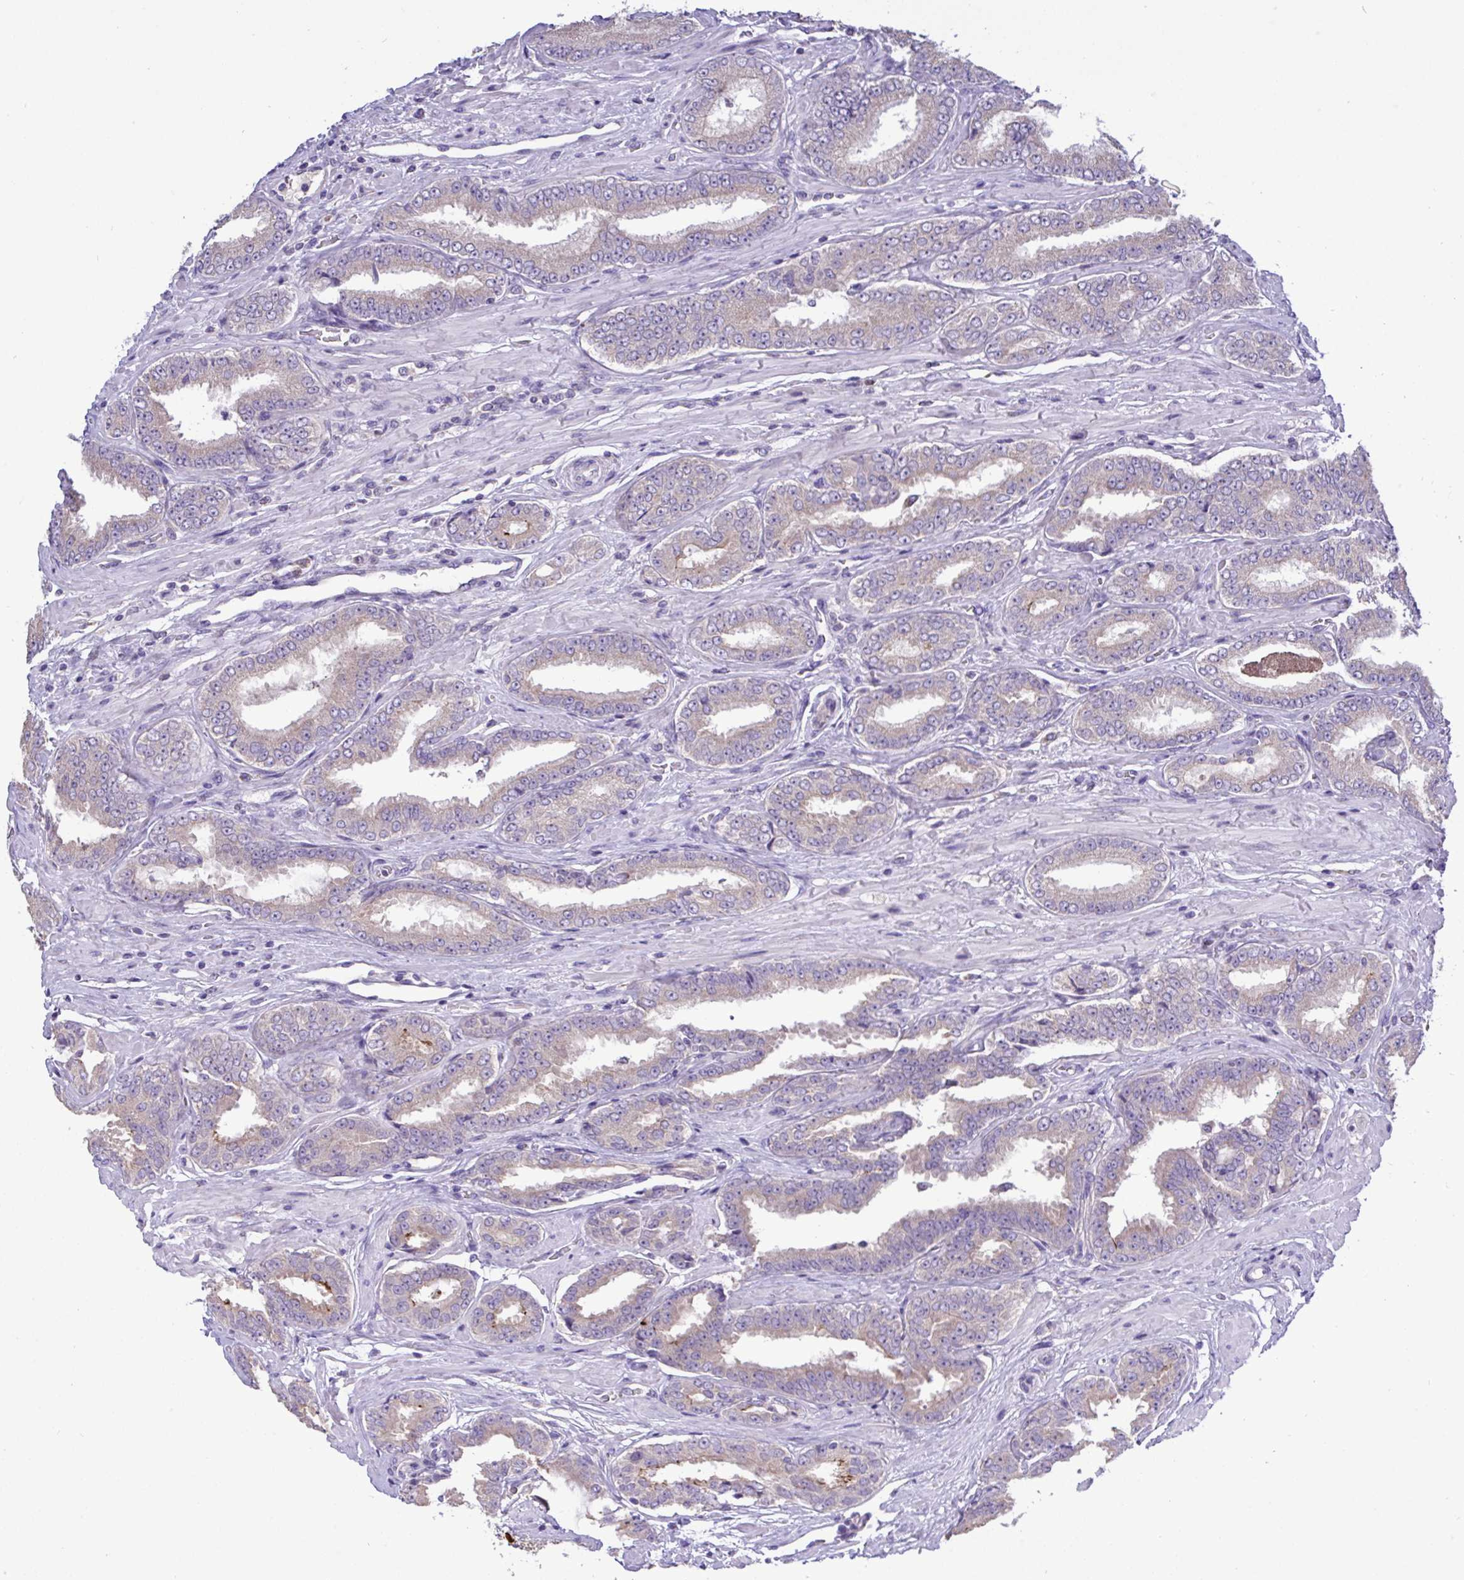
{"staining": {"intensity": "weak", "quantity": ">75%", "location": "cytoplasmic/membranous"}, "tissue": "prostate cancer", "cell_type": "Tumor cells", "image_type": "cancer", "snomed": [{"axis": "morphology", "description": "Adenocarcinoma, High grade"}, {"axis": "topography", "description": "Prostate"}], "caption": "This micrograph exhibits IHC staining of high-grade adenocarcinoma (prostate), with low weak cytoplasmic/membranous staining in about >75% of tumor cells.", "gene": "ST8SIA2", "patient": {"sex": "male", "age": 72}}